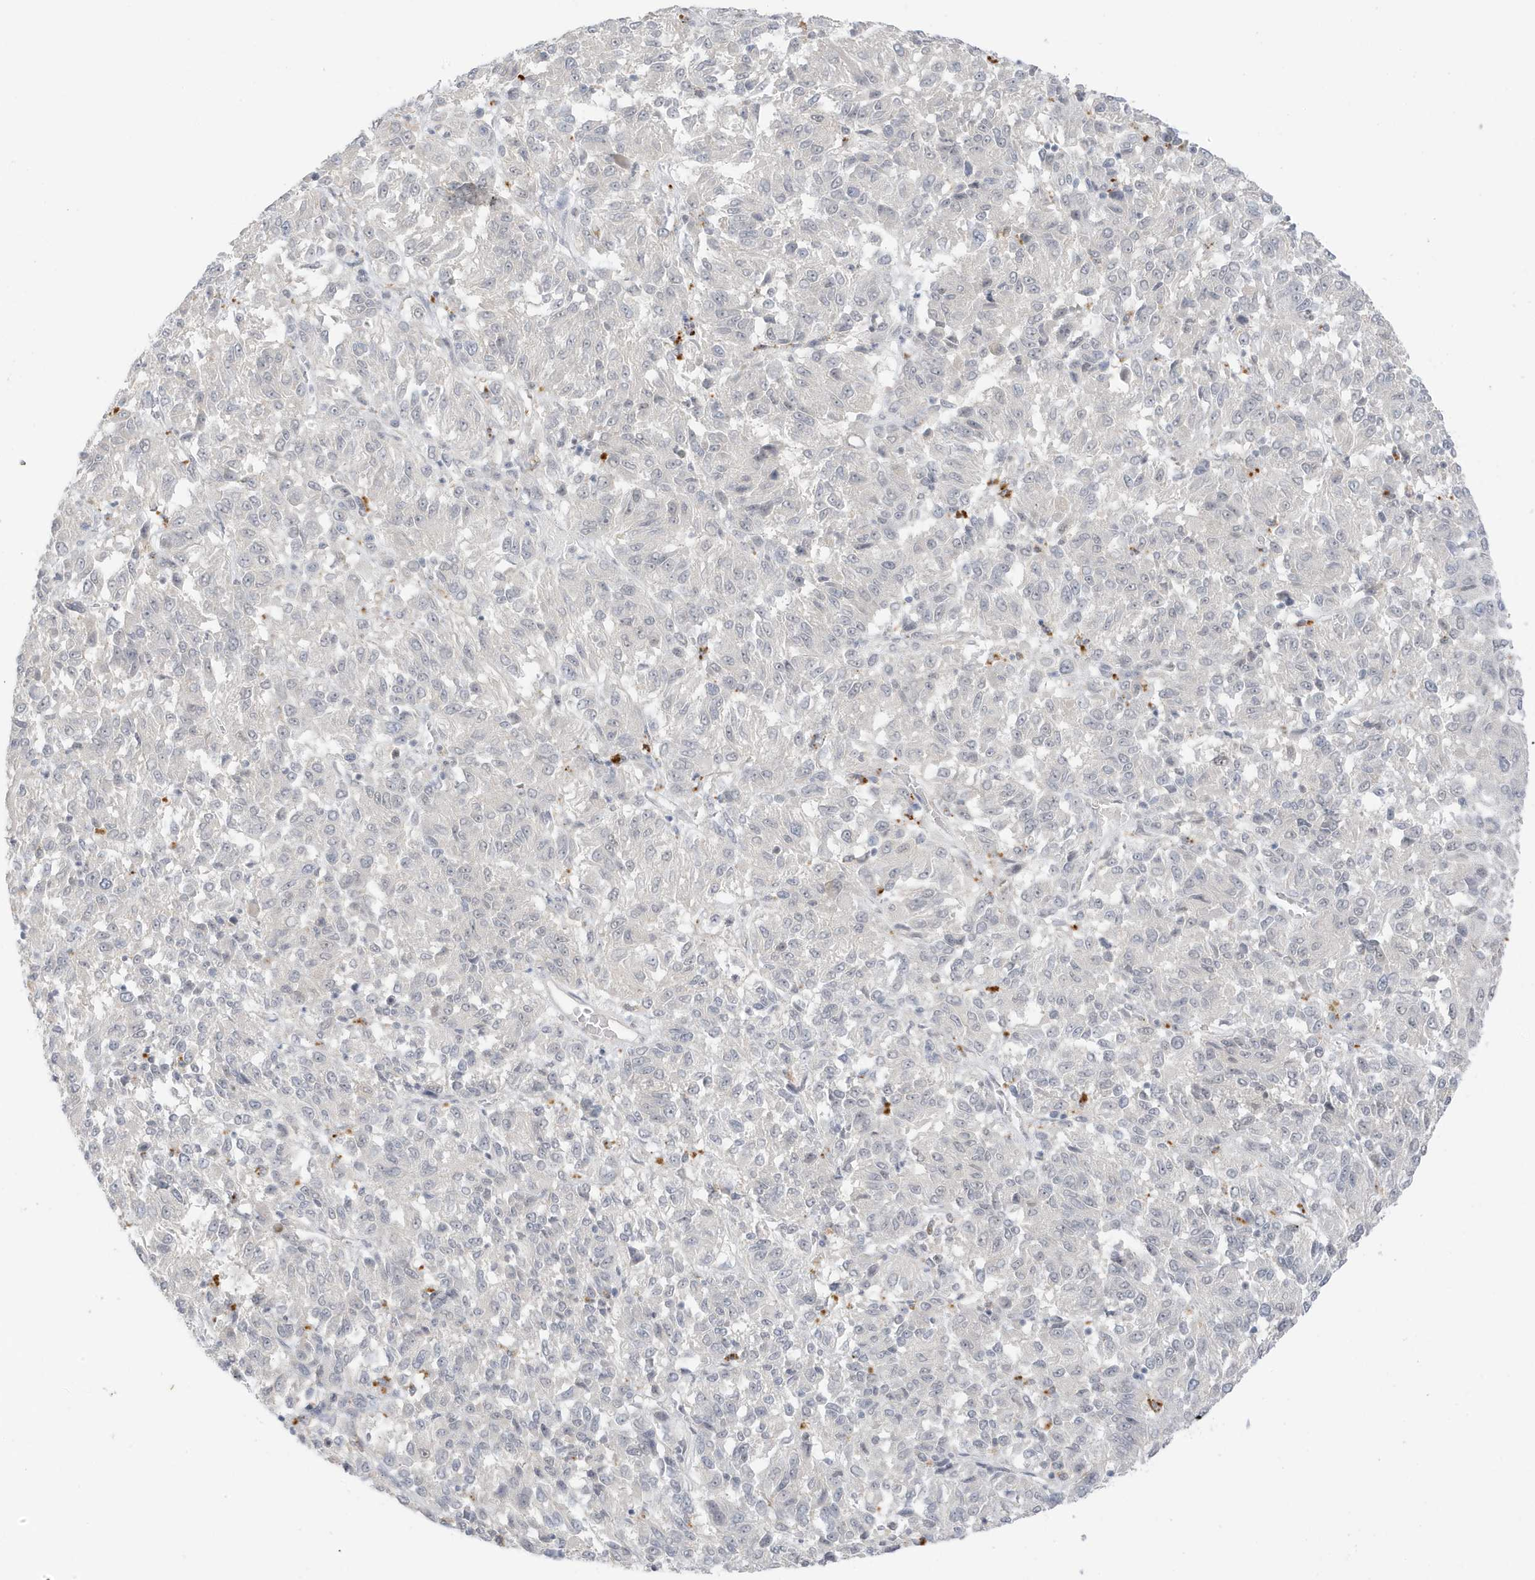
{"staining": {"intensity": "negative", "quantity": "none", "location": "none"}, "tissue": "melanoma", "cell_type": "Tumor cells", "image_type": "cancer", "snomed": [{"axis": "morphology", "description": "Malignant melanoma, Metastatic site"}, {"axis": "topography", "description": "Lung"}], "caption": "Immunohistochemical staining of malignant melanoma (metastatic site) shows no significant expression in tumor cells. (Stains: DAB IHC with hematoxylin counter stain, Microscopy: brightfield microscopy at high magnification).", "gene": "MSL3", "patient": {"sex": "male", "age": 64}}